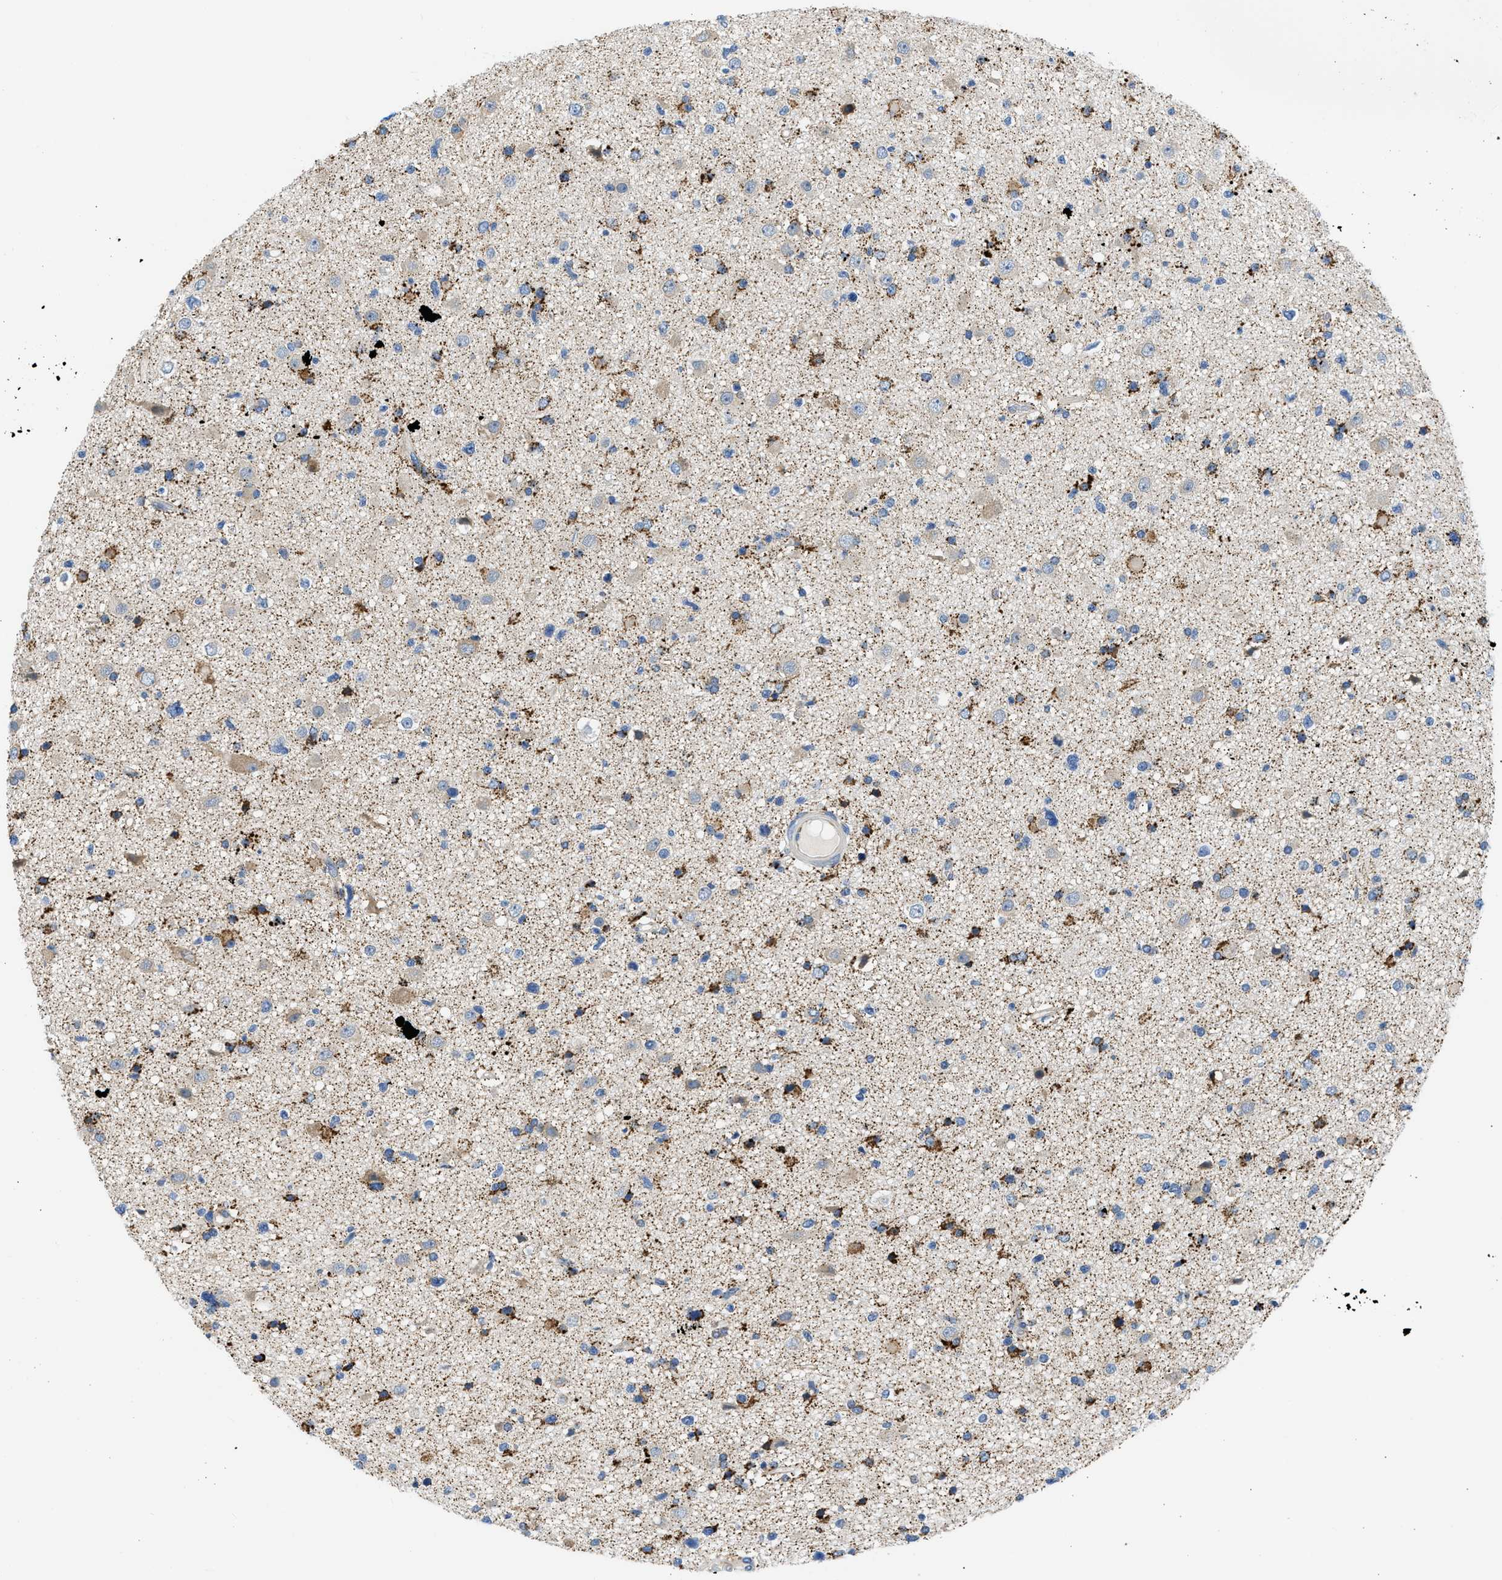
{"staining": {"intensity": "strong", "quantity": "25%-75%", "location": "cytoplasmic/membranous"}, "tissue": "glioma", "cell_type": "Tumor cells", "image_type": "cancer", "snomed": [{"axis": "morphology", "description": "Glioma, malignant, High grade"}, {"axis": "topography", "description": "Brain"}], "caption": "DAB (3,3'-diaminobenzidine) immunohistochemical staining of malignant glioma (high-grade) displays strong cytoplasmic/membranous protein expression in about 25%-75% of tumor cells.", "gene": "CAMKK2", "patient": {"sex": "male", "age": 33}}